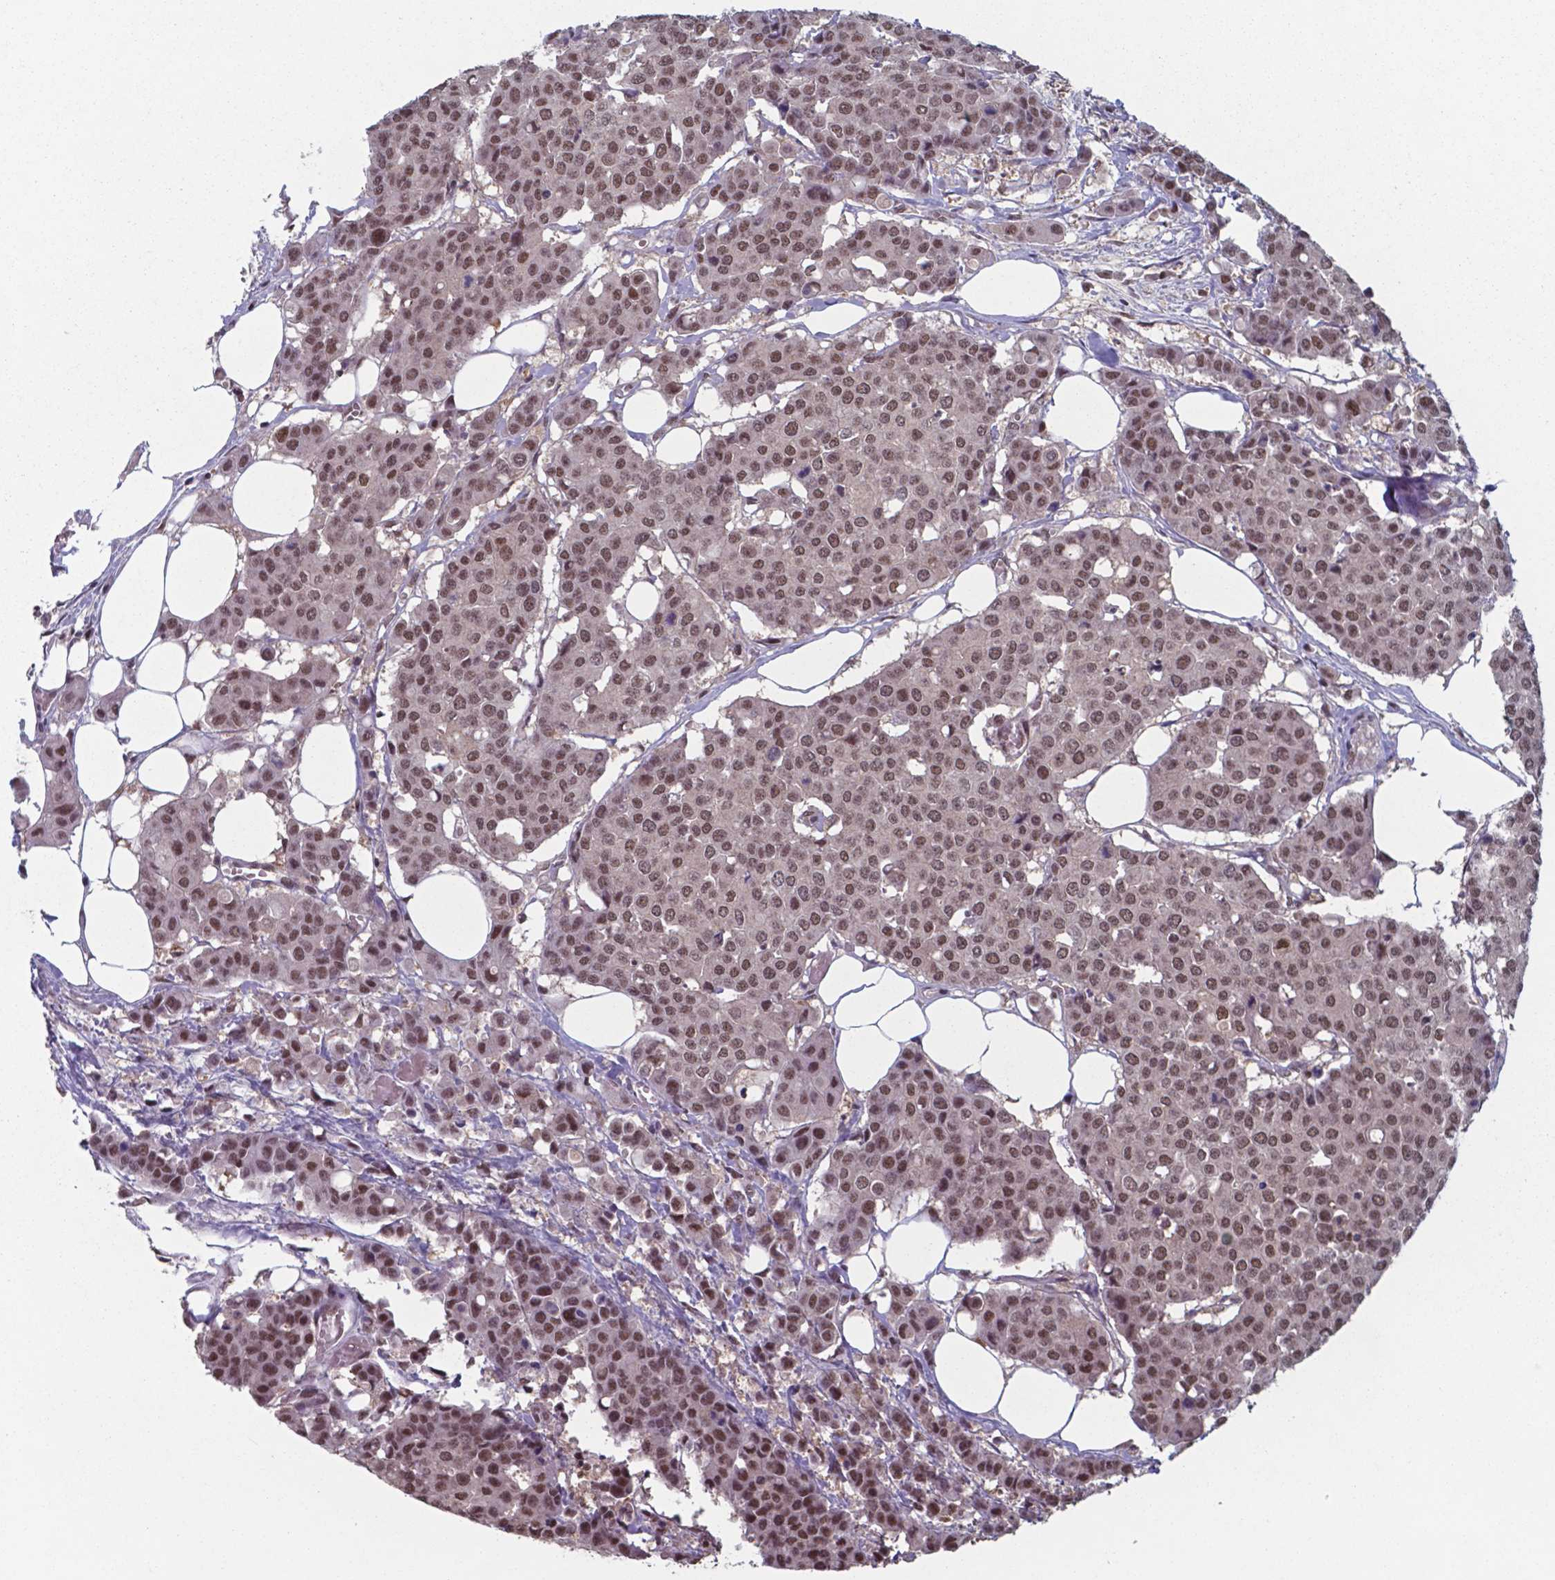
{"staining": {"intensity": "moderate", "quantity": ">75%", "location": "nuclear"}, "tissue": "carcinoid", "cell_type": "Tumor cells", "image_type": "cancer", "snomed": [{"axis": "morphology", "description": "Carcinoid, malignant, NOS"}, {"axis": "topography", "description": "Colon"}], "caption": "A photomicrograph showing moderate nuclear positivity in approximately >75% of tumor cells in carcinoid, as visualized by brown immunohistochemical staining.", "gene": "UBA1", "patient": {"sex": "male", "age": 81}}